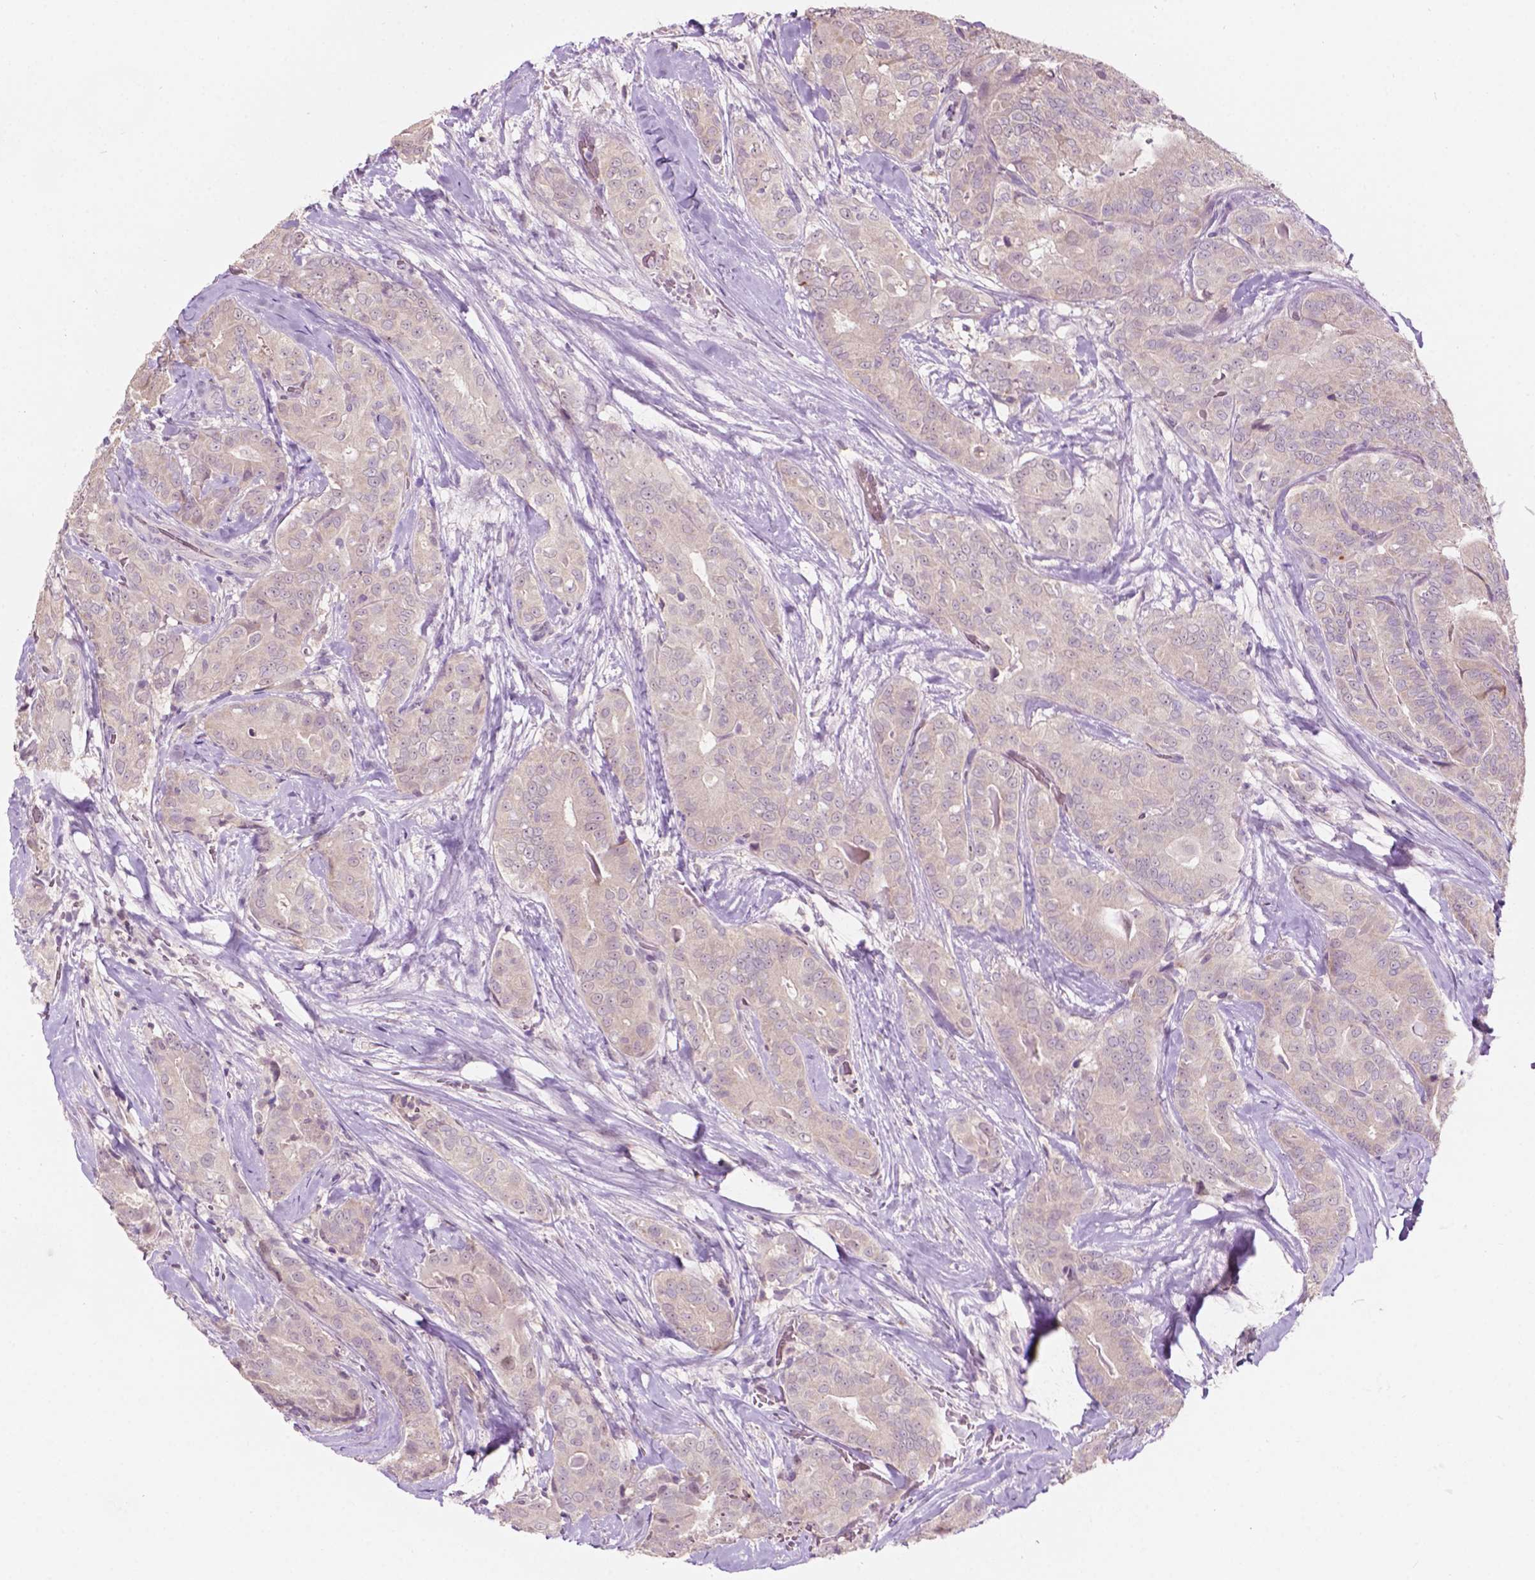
{"staining": {"intensity": "negative", "quantity": "none", "location": "none"}, "tissue": "thyroid cancer", "cell_type": "Tumor cells", "image_type": "cancer", "snomed": [{"axis": "morphology", "description": "Papillary adenocarcinoma, NOS"}, {"axis": "topography", "description": "Thyroid gland"}], "caption": "Tumor cells show no significant positivity in thyroid cancer (papillary adenocarcinoma).", "gene": "TM6SF2", "patient": {"sex": "male", "age": 61}}